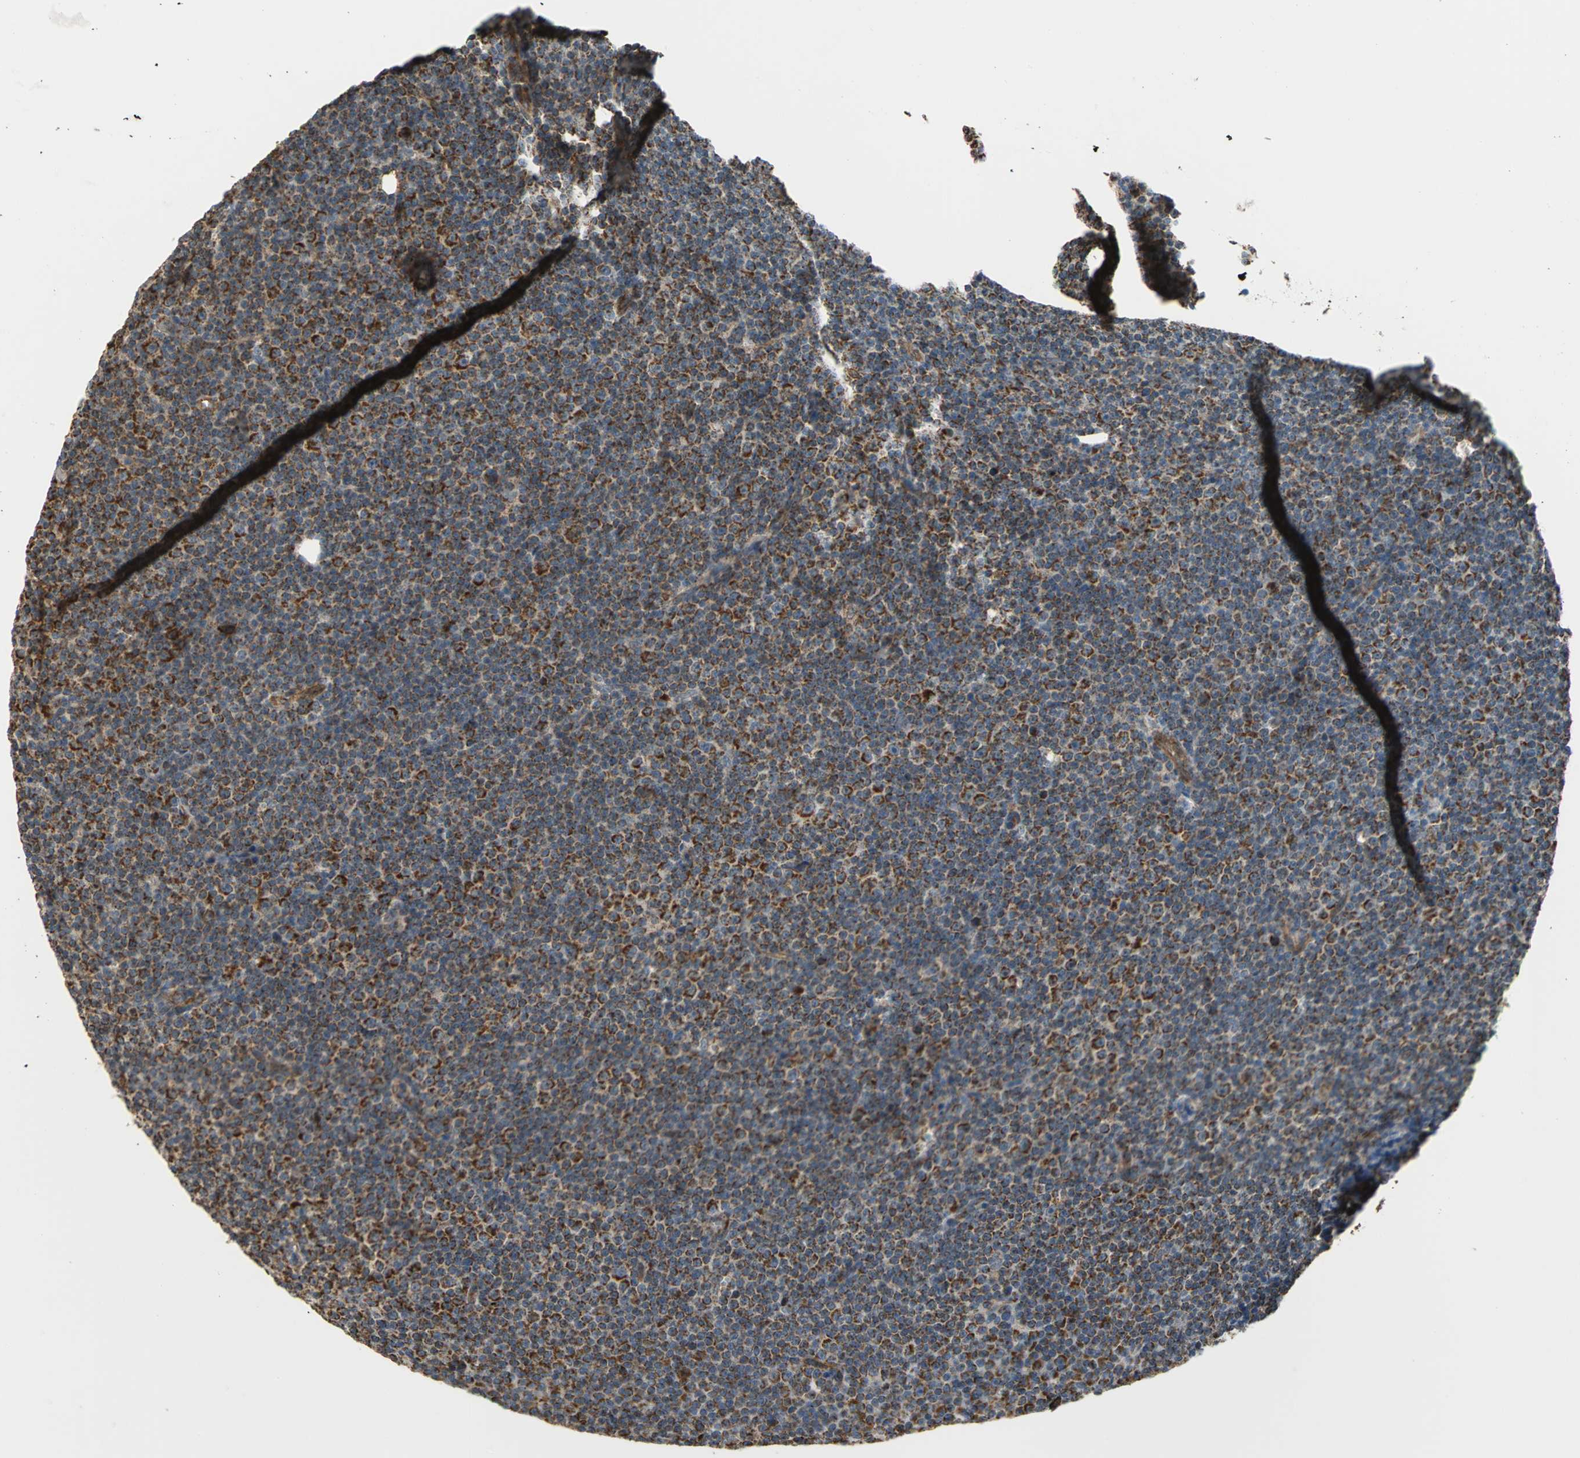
{"staining": {"intensity": "strong", "quantity": ">75%", "location": "cytoplasmic/membranous"}, "tissue": "lymphoma", "cell_type": "Tumor cells", "image_type": "cancer", "snomed": [{"axis": "morphology", "description": "Malignant lymphoma, non-Hodgkin's type, Low grade"}, {"axis": "topography", "description": "Lymph node"}], "caption": "This is a photomicrograph of immunohistochemistry (IHC) staining of low-grade malignant lymphoma, non-Hodgkin's type, which shows strong staining in the cytoplasmic/membranous of tumor cells.", "gene": "MRPS22", "patient": {"sex": "female", "age": 67}}